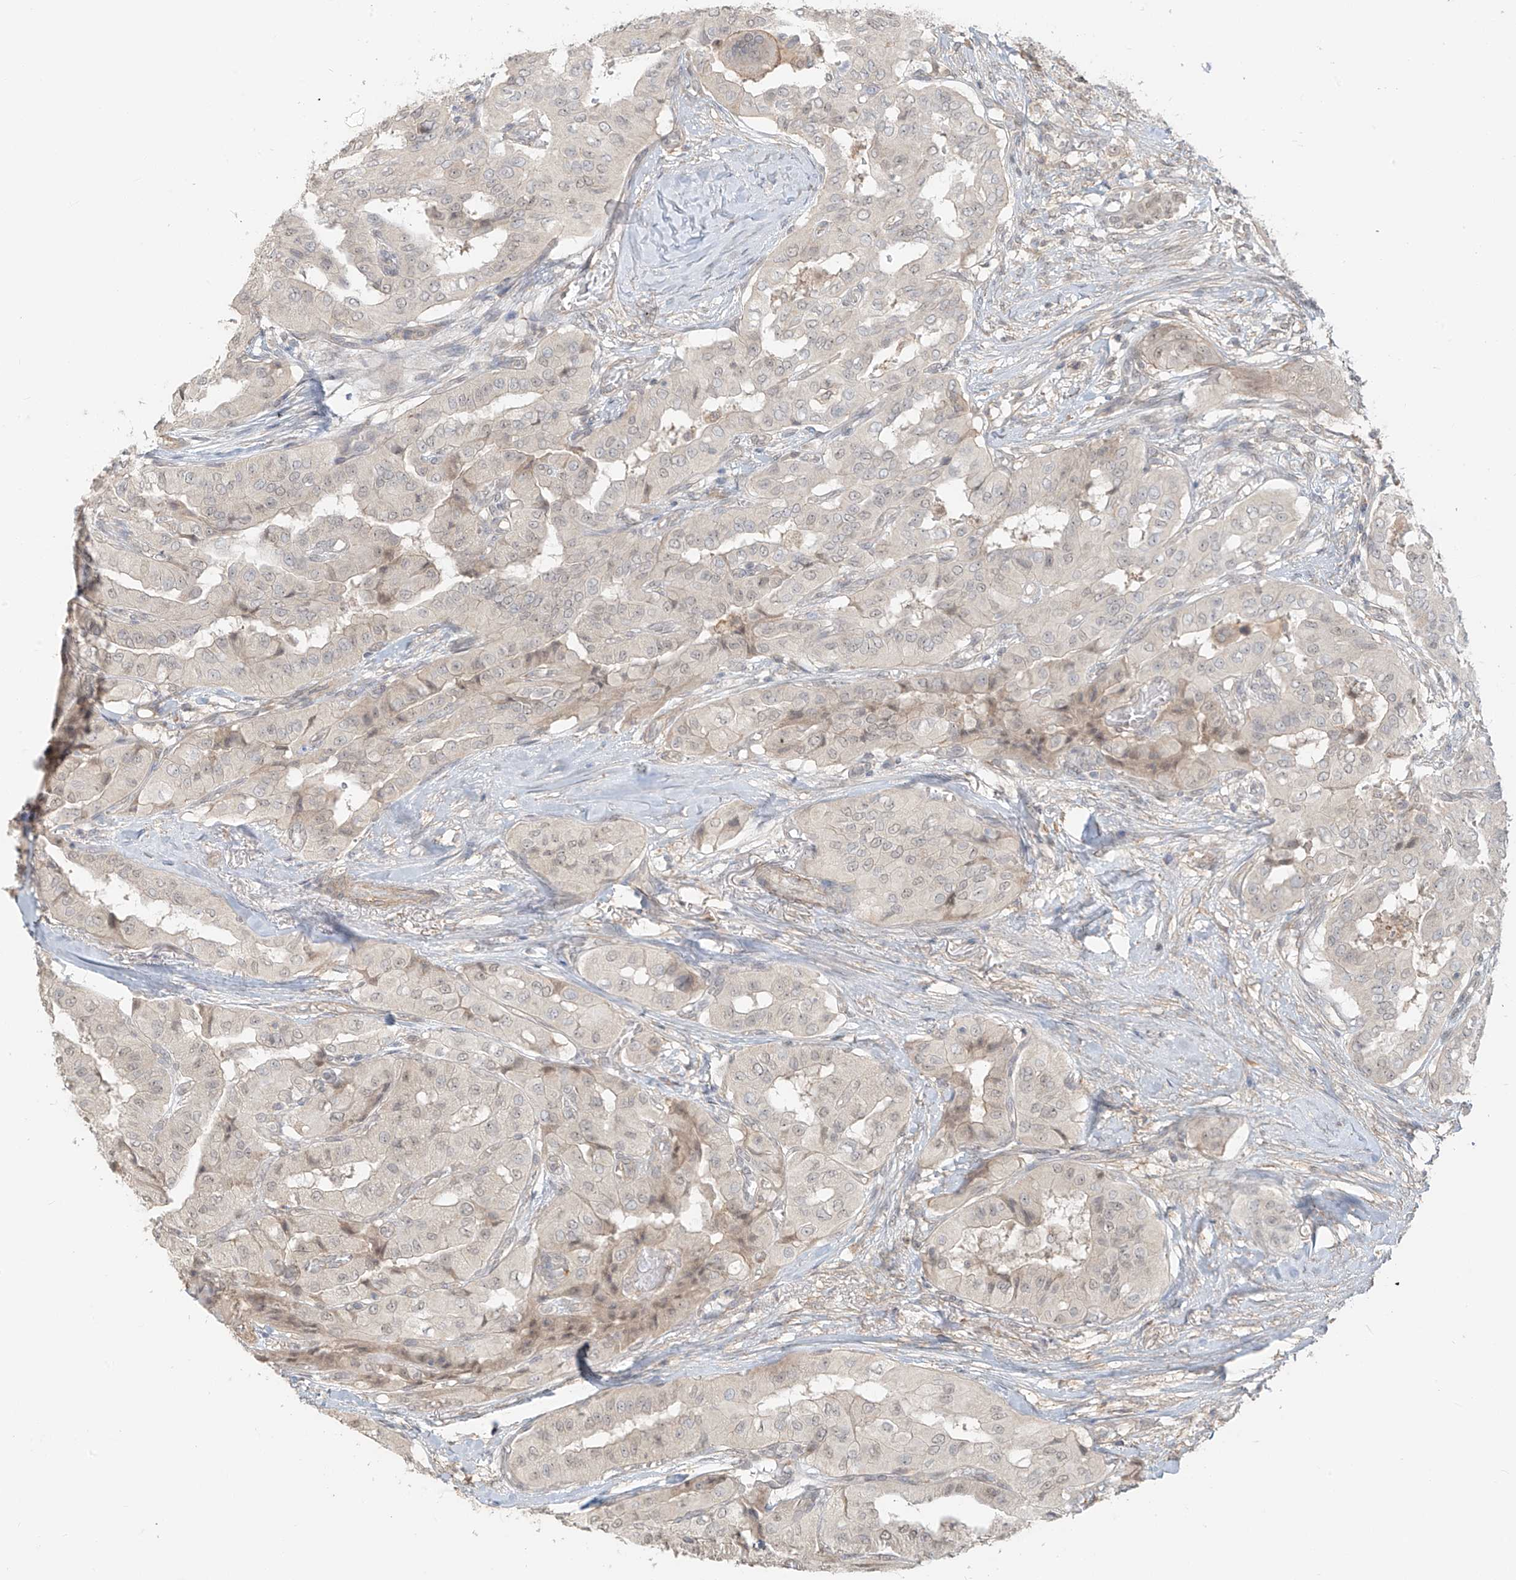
{"staining": {"intensity": "weak", "quantity": "<25%", "location": "nuclear"}, "tissue": "thyroid cancer", "cell_type": "Tumor cells", "image_type": "cancer", "snomed": [{"axis": "morphology", "description": "Papillary adenocarcinoma, NOS"}, {"axis": "topography", "description": "Thyroid gland"}], "caption": "Papillary adenocarcinoma (thyroid) stained for a protein using IHC demonstrates no positivity tumor cells.", "gene": "ABCD1", "patient": {"sex": "female", "age": 59}}